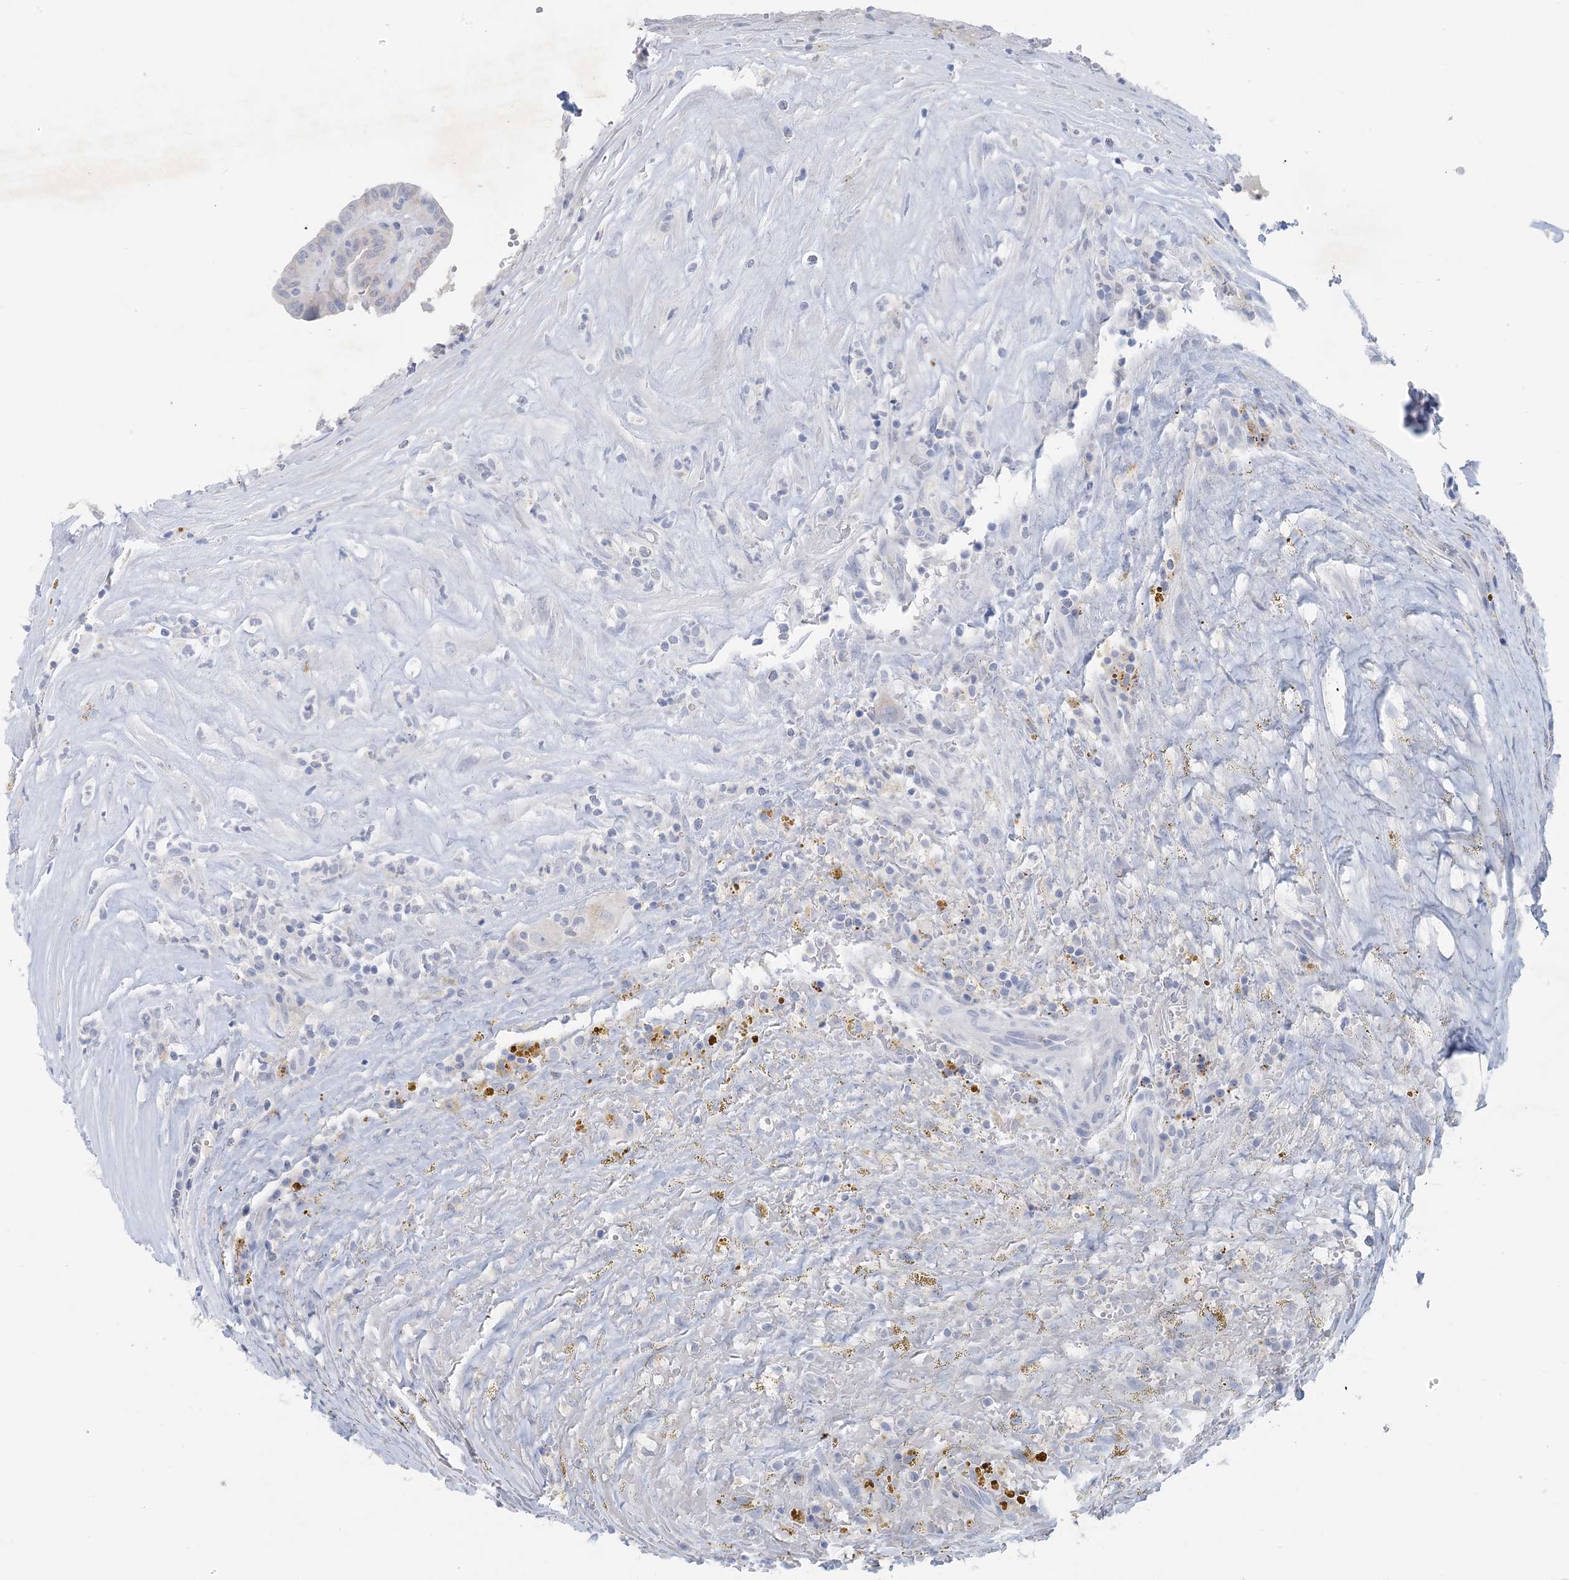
{"staining": {"intensity": "negative", "quantity": "none", "location": "none"}, "tissue": "thyroid cancer", "cell_type": "Tumor cells", "image_type": "cancer", "snomed": [{"axis": "morphology", "description": "Papillary adenocarcinoma, NOS"}, {"axis": "topography", "description": "Thyroid gland"}], "caption": "Photomicrograph shows no significant protein positivity in tumor cells of thyroid cancer.", "gene": "GABRG1", "patient": {"sex": "male", "age": 77}}